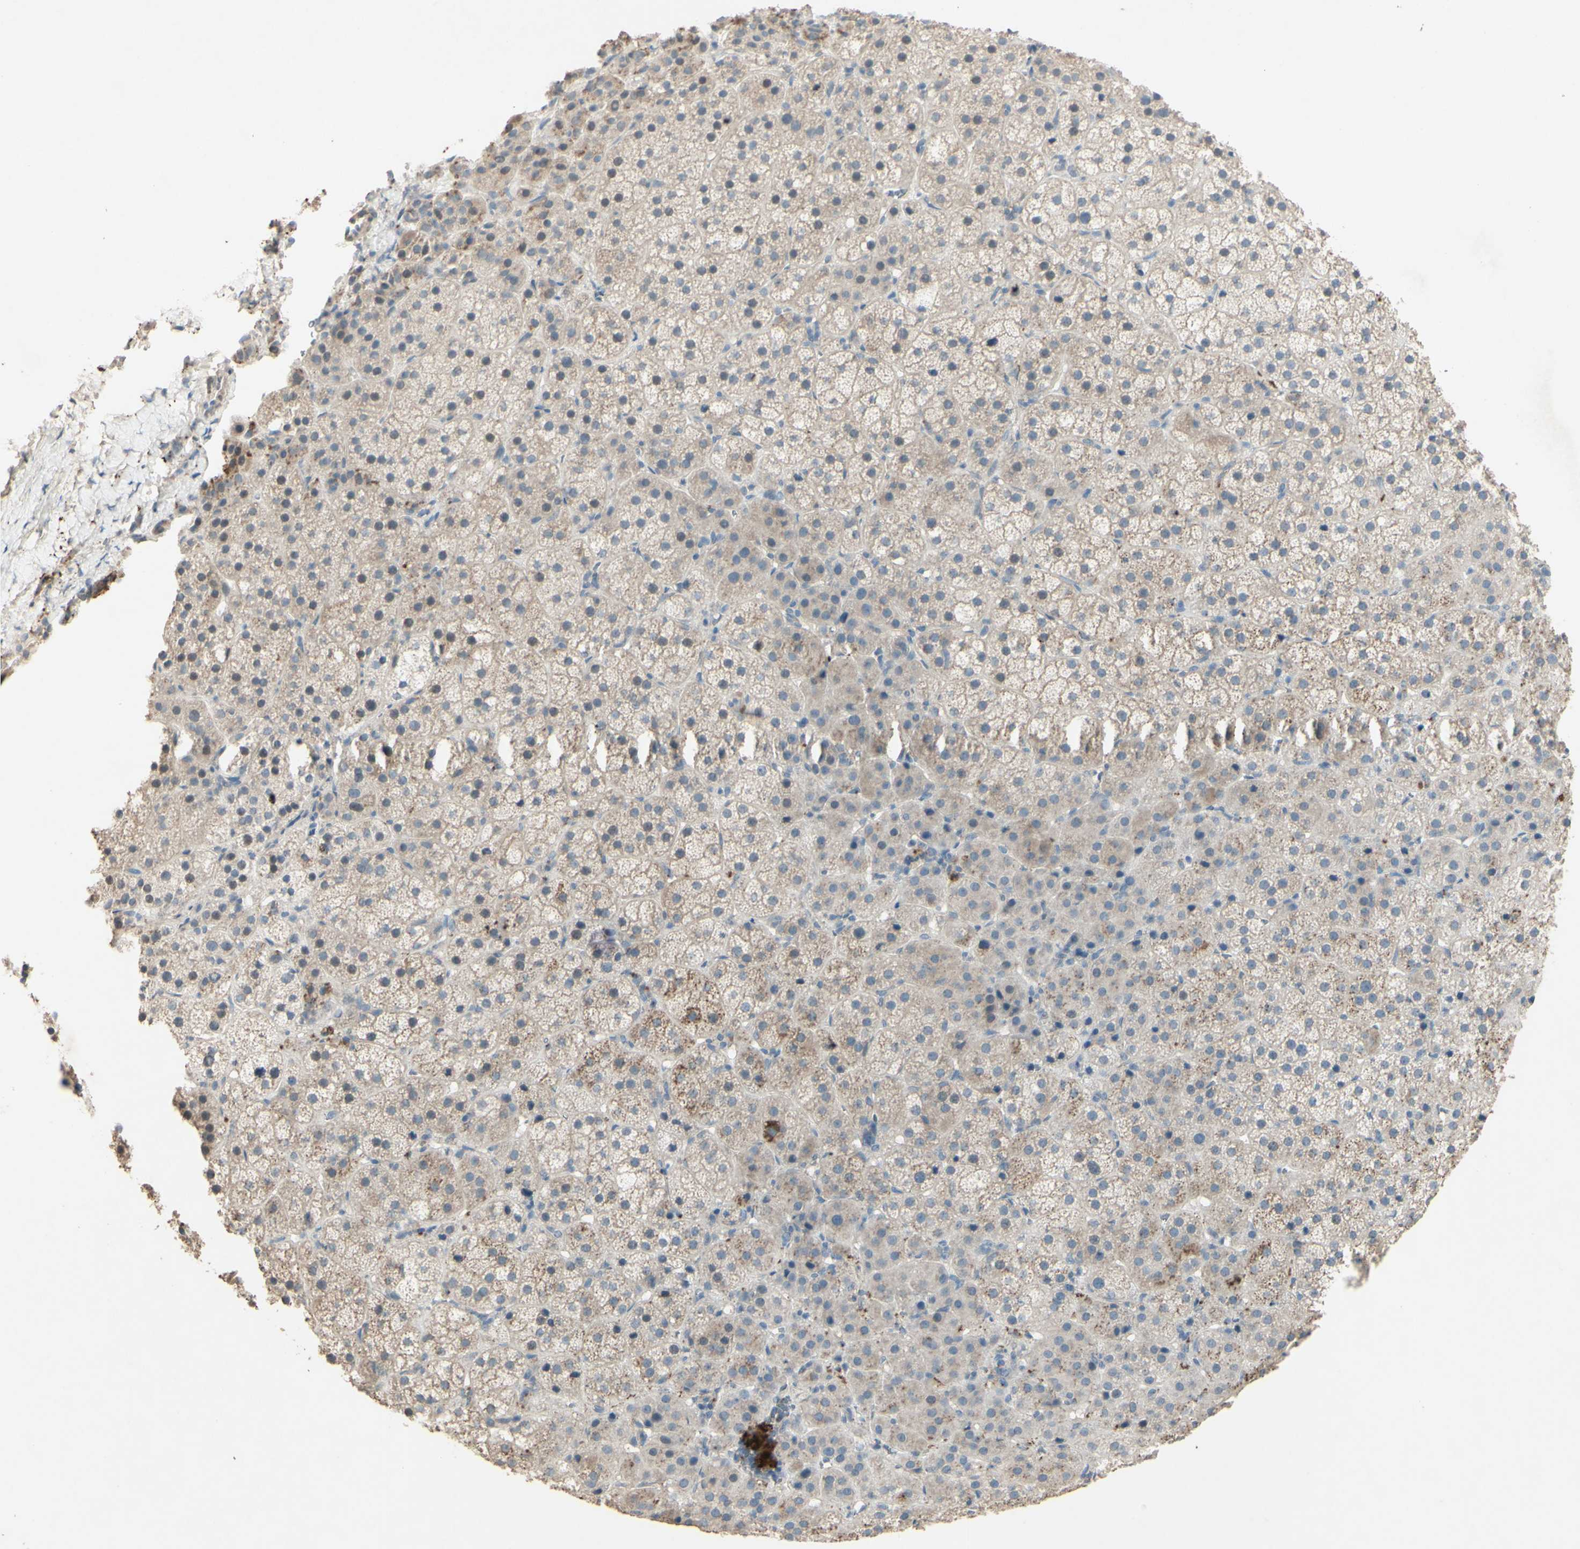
{"staining": {"intensity": "moderate", "quantity": ">75%", "location": "cytoplasmic/membranous"}, "tissue": "adrenal gland", "cell_type": "Glandular cells", "image_type": "normal", "snomed": [{"axis": "morphology", "description": "Normal tissue, NOS"}, {"axis": "topography", "description": "Adrenal gland"}], "caption": "Protein staining displays moderate cytoplasmic/membranous expression in about >75% of glandular cells in benign adrenal gland. The staining was performed using DAB (3,3'-diaminobenzidine) to visualize the protein expression in brown, while the nuclei were stained in blue with hematoxylin (Magnification: 20x).", "gene": "TIMM21", "patient": {"sex": "female", "age": 57}}